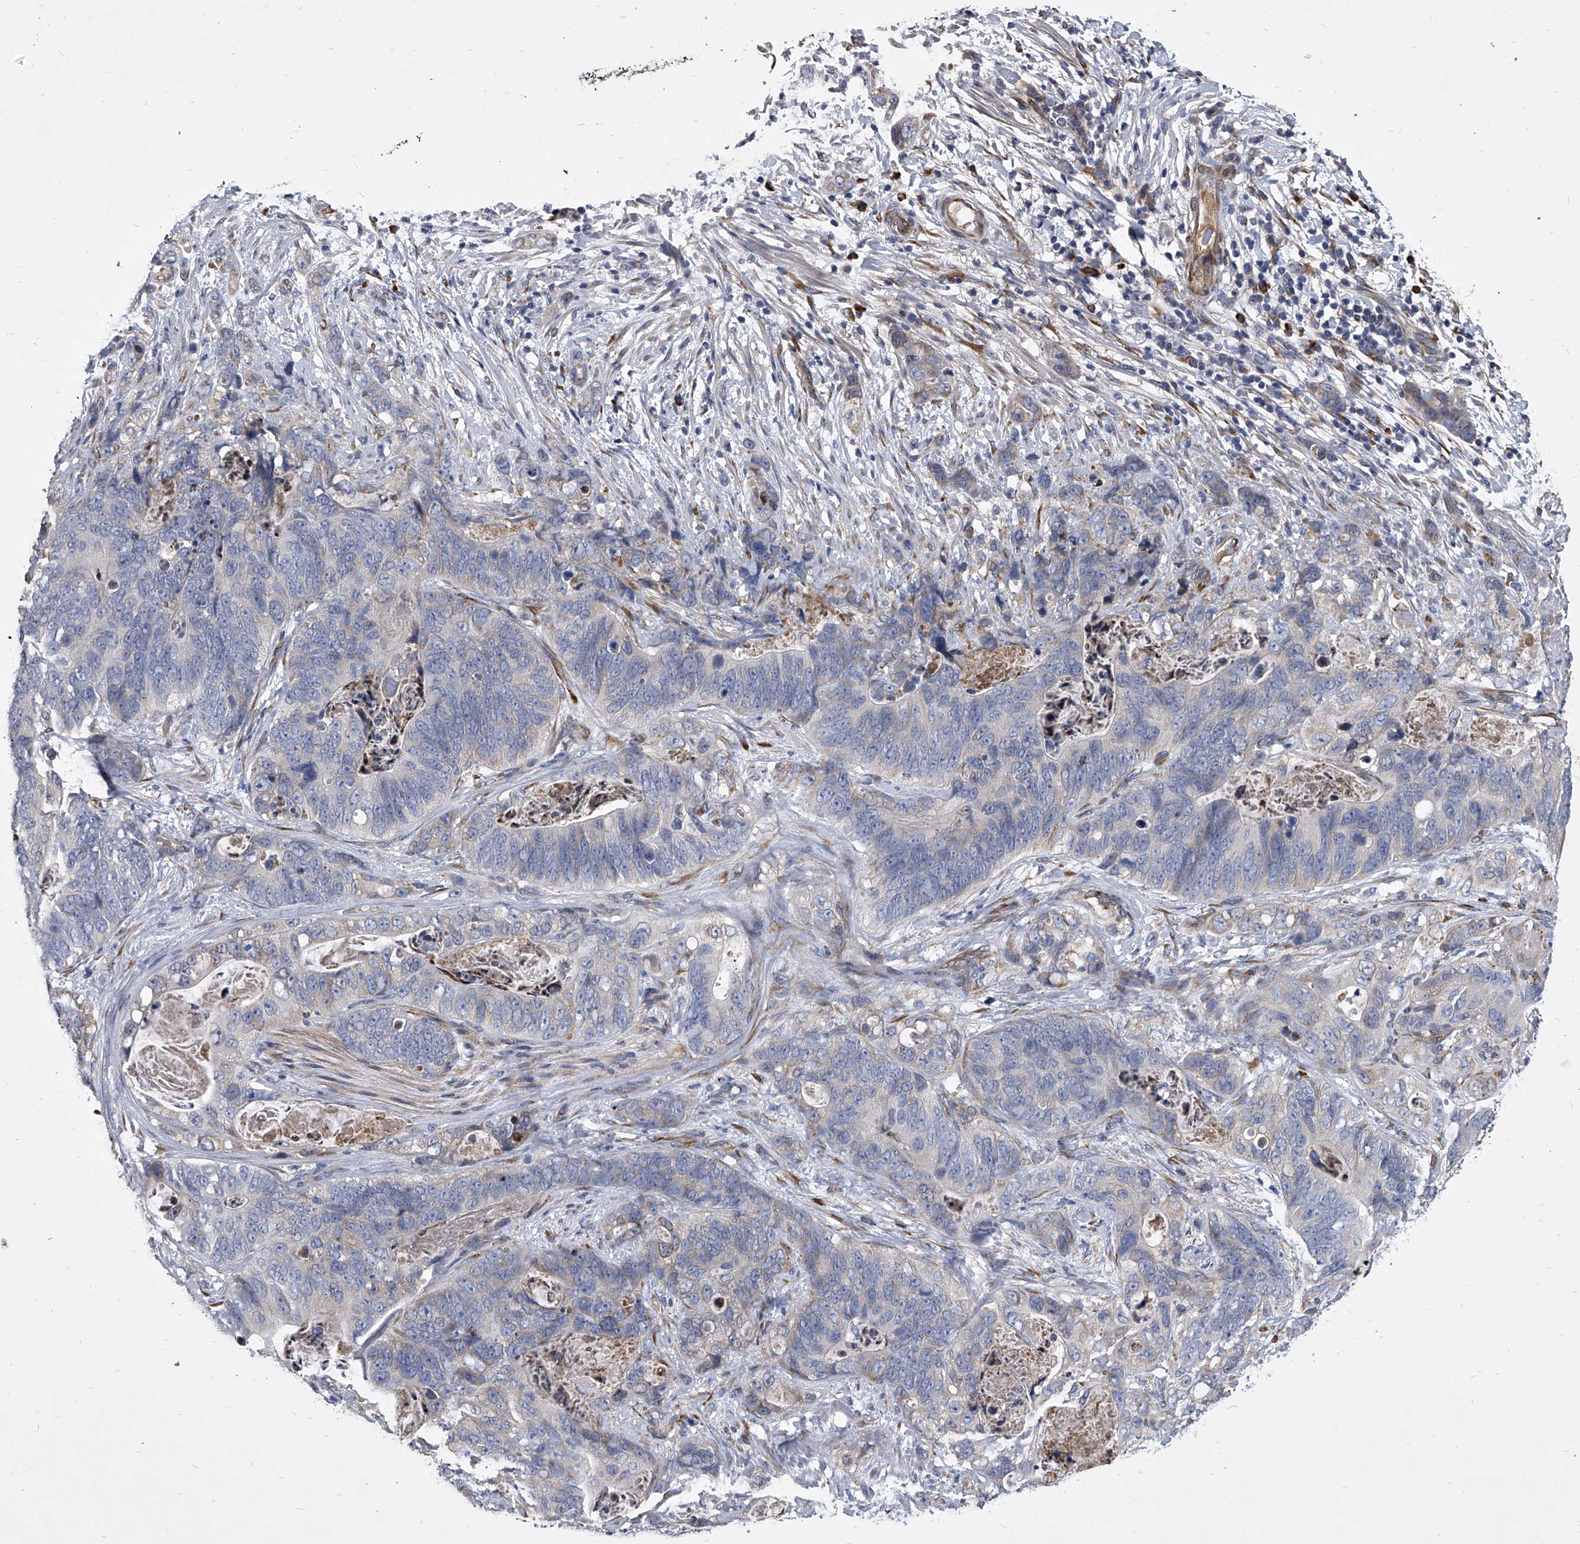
{"staining": {"intensity": "negative", "quantity": "none", "location": "none"}, "tissue": "stomach cancer", "cell_type": "Tumor cells", "image_type": "cancer", "snomed": [{"axis": "morphology", "description": "Normal tissue, NOS"}, {"axis": "morphology", "description": "Adenocarcinoma, NOS"}, {"axis": "topography", "description": "Stomach"}], "caption": "High magnification brightfield microscopy of adenocarcinoma (stomach) stained with DAB (3,3'-diaminobenzidine) (brown) and counterstained with hematoxylin (blue): tumor cells show no significant positivity.", "gene": "CCR4", "patient": {"sex": "female", "age": 89}}